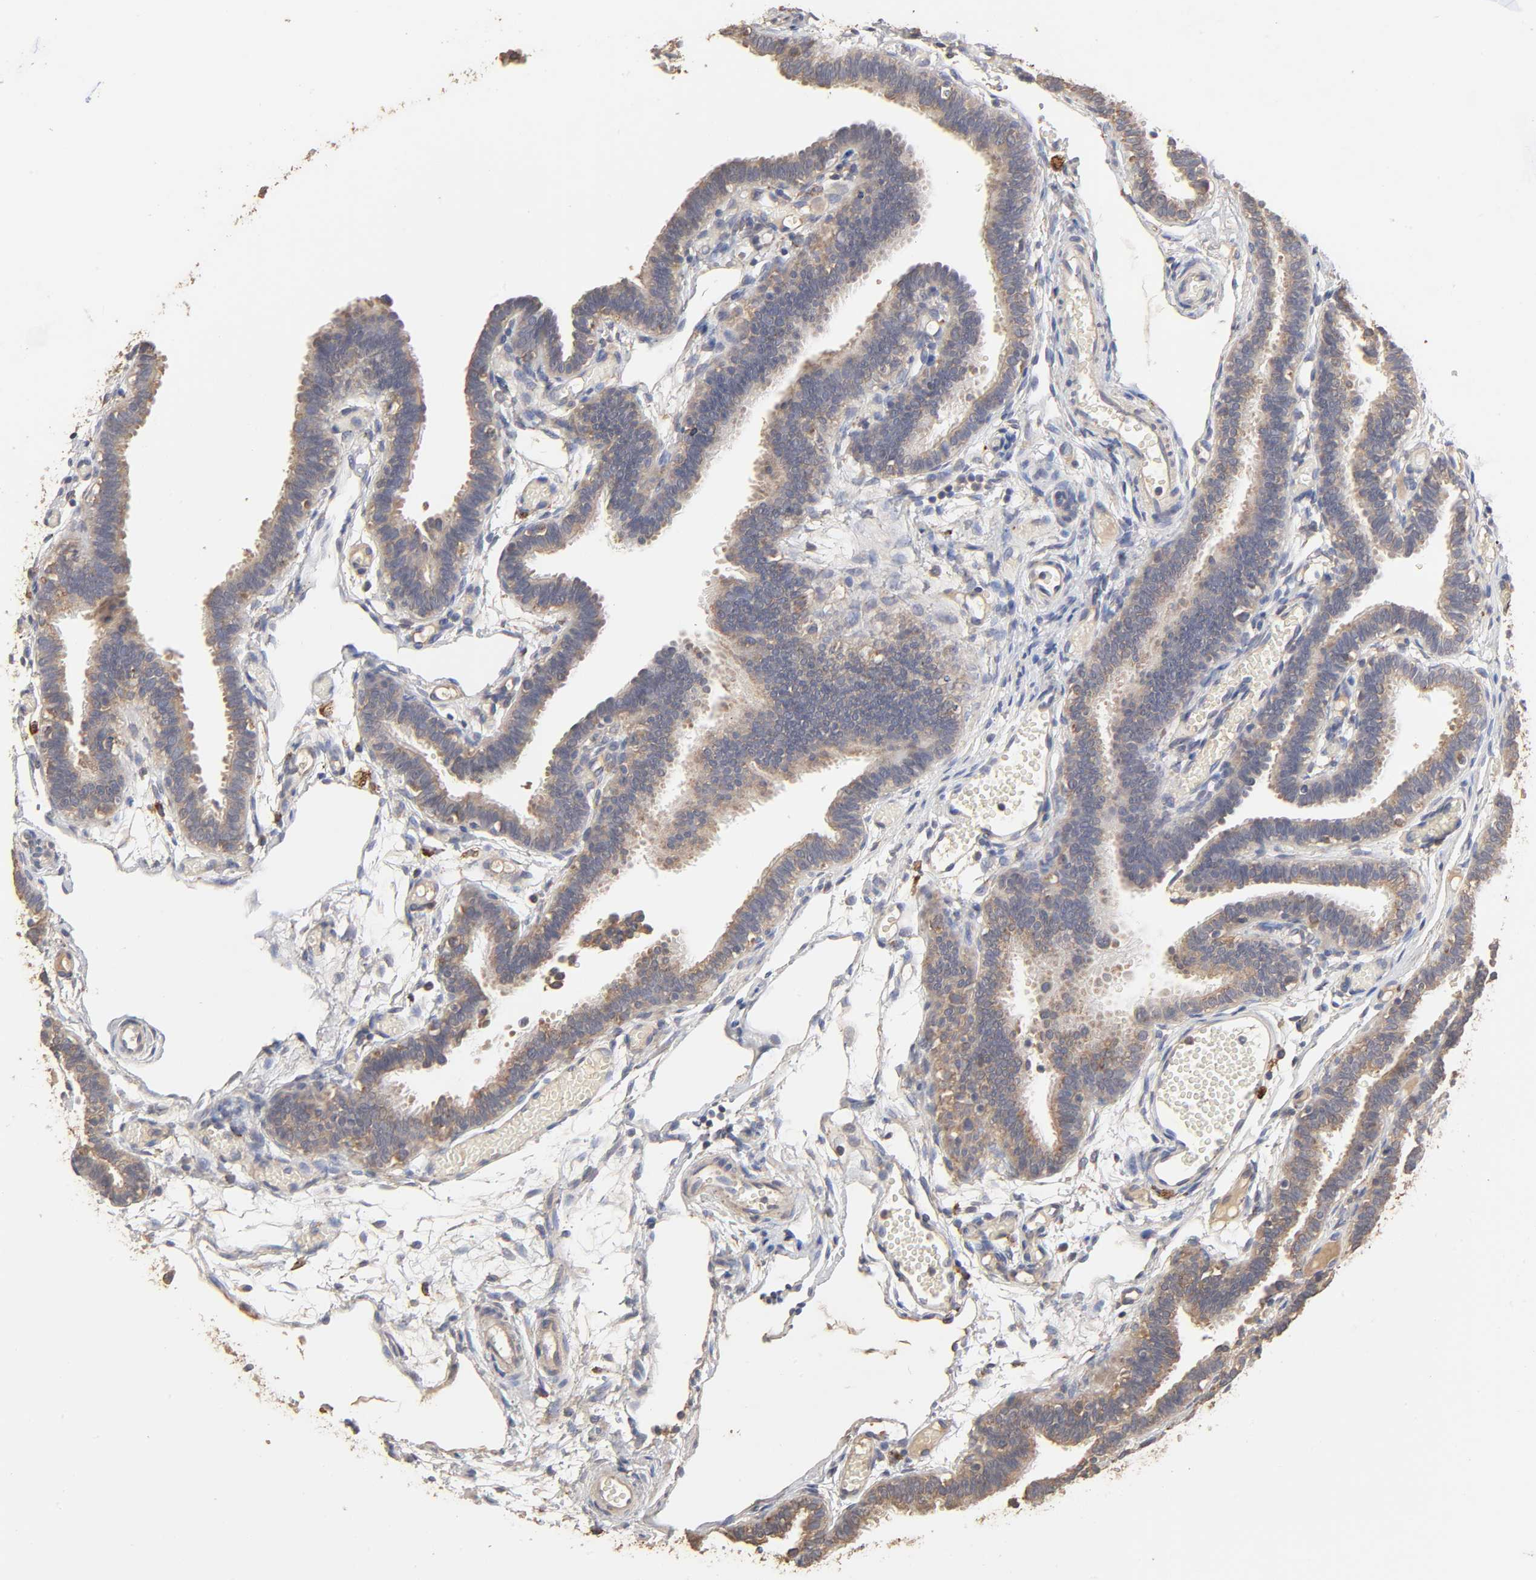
{"staining": {"intensity": "weak", "quantity": ">75%", "location": "cytoplasmic/membranous"}, "tissue": "fallopian tube", "cell_type": "Glandular cells", "image_type": "normal", "snomed": [{"axis": "morphology", "description": "Normal tissue, NOS"}, {"axis": "topography", "description": "Fallopian tube"}], "caption": "Protein expression analysis of normal fallopian tube shows weak cytoplasmic/membranous positivity in about >75% of glandular cells.", "gene": "EIF4G2", "patient": {"sex": "female", "age": 29}}